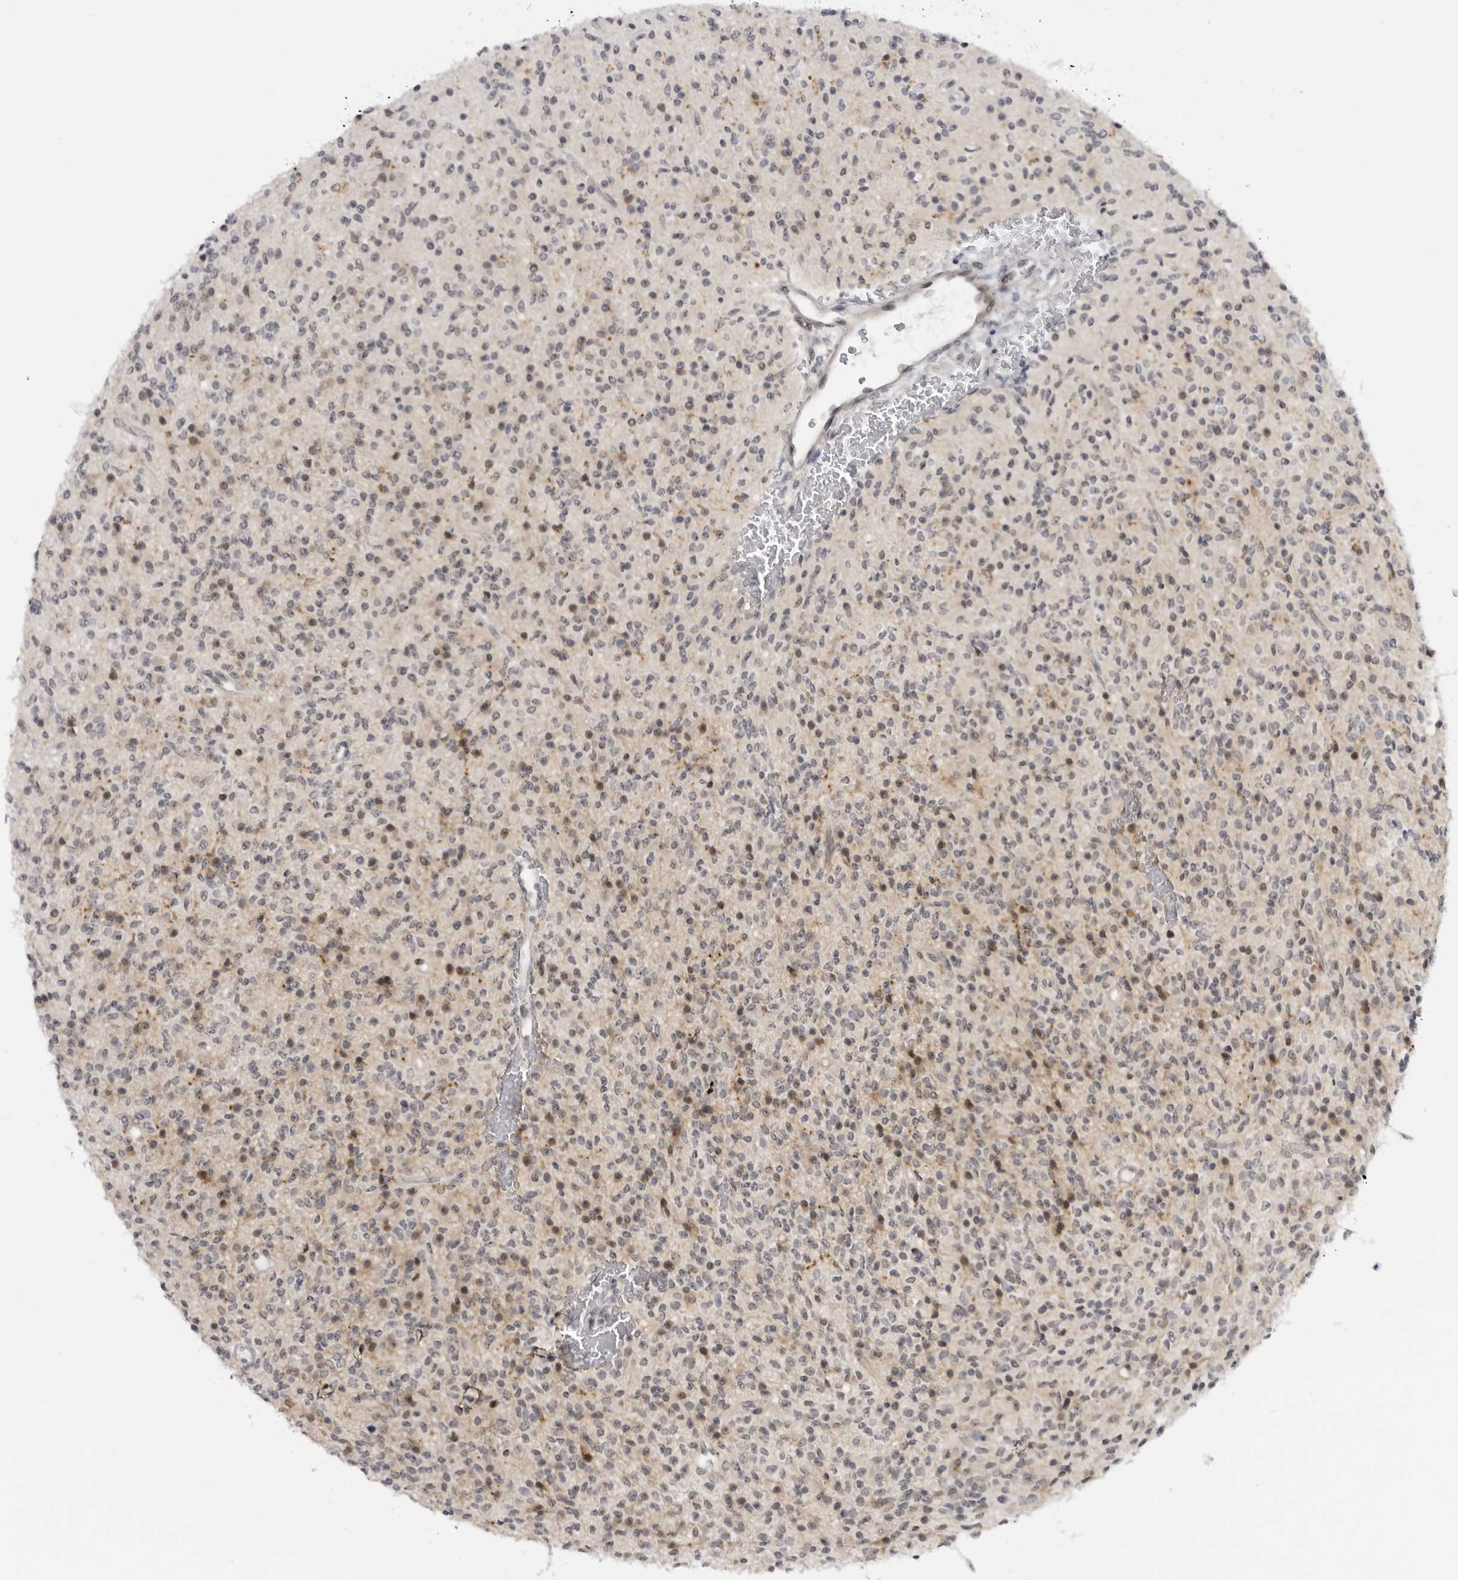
{"staining": {"intensity": "weak", "quantity": "25%-75%", "location": "cytoplasmic/membranous,nuclear"}, "tissue": "glioma", "cell_type": "Tumor cells", "image_type": "cancer", "snomed": [{"axis": "morphology", "description": "Glioma, malignant, High grade"}, {"axis": "topography", "description": "Brain"}], "caption": "Malignant glioma (high-grade) stained with a brown dye reveals weak cytoplasmic/membranous and nuclear positive expression in approximately 25%-75% of tumor cells.", "gene": "ALPK2", "patient": {"sex": "male", "age": 34}}